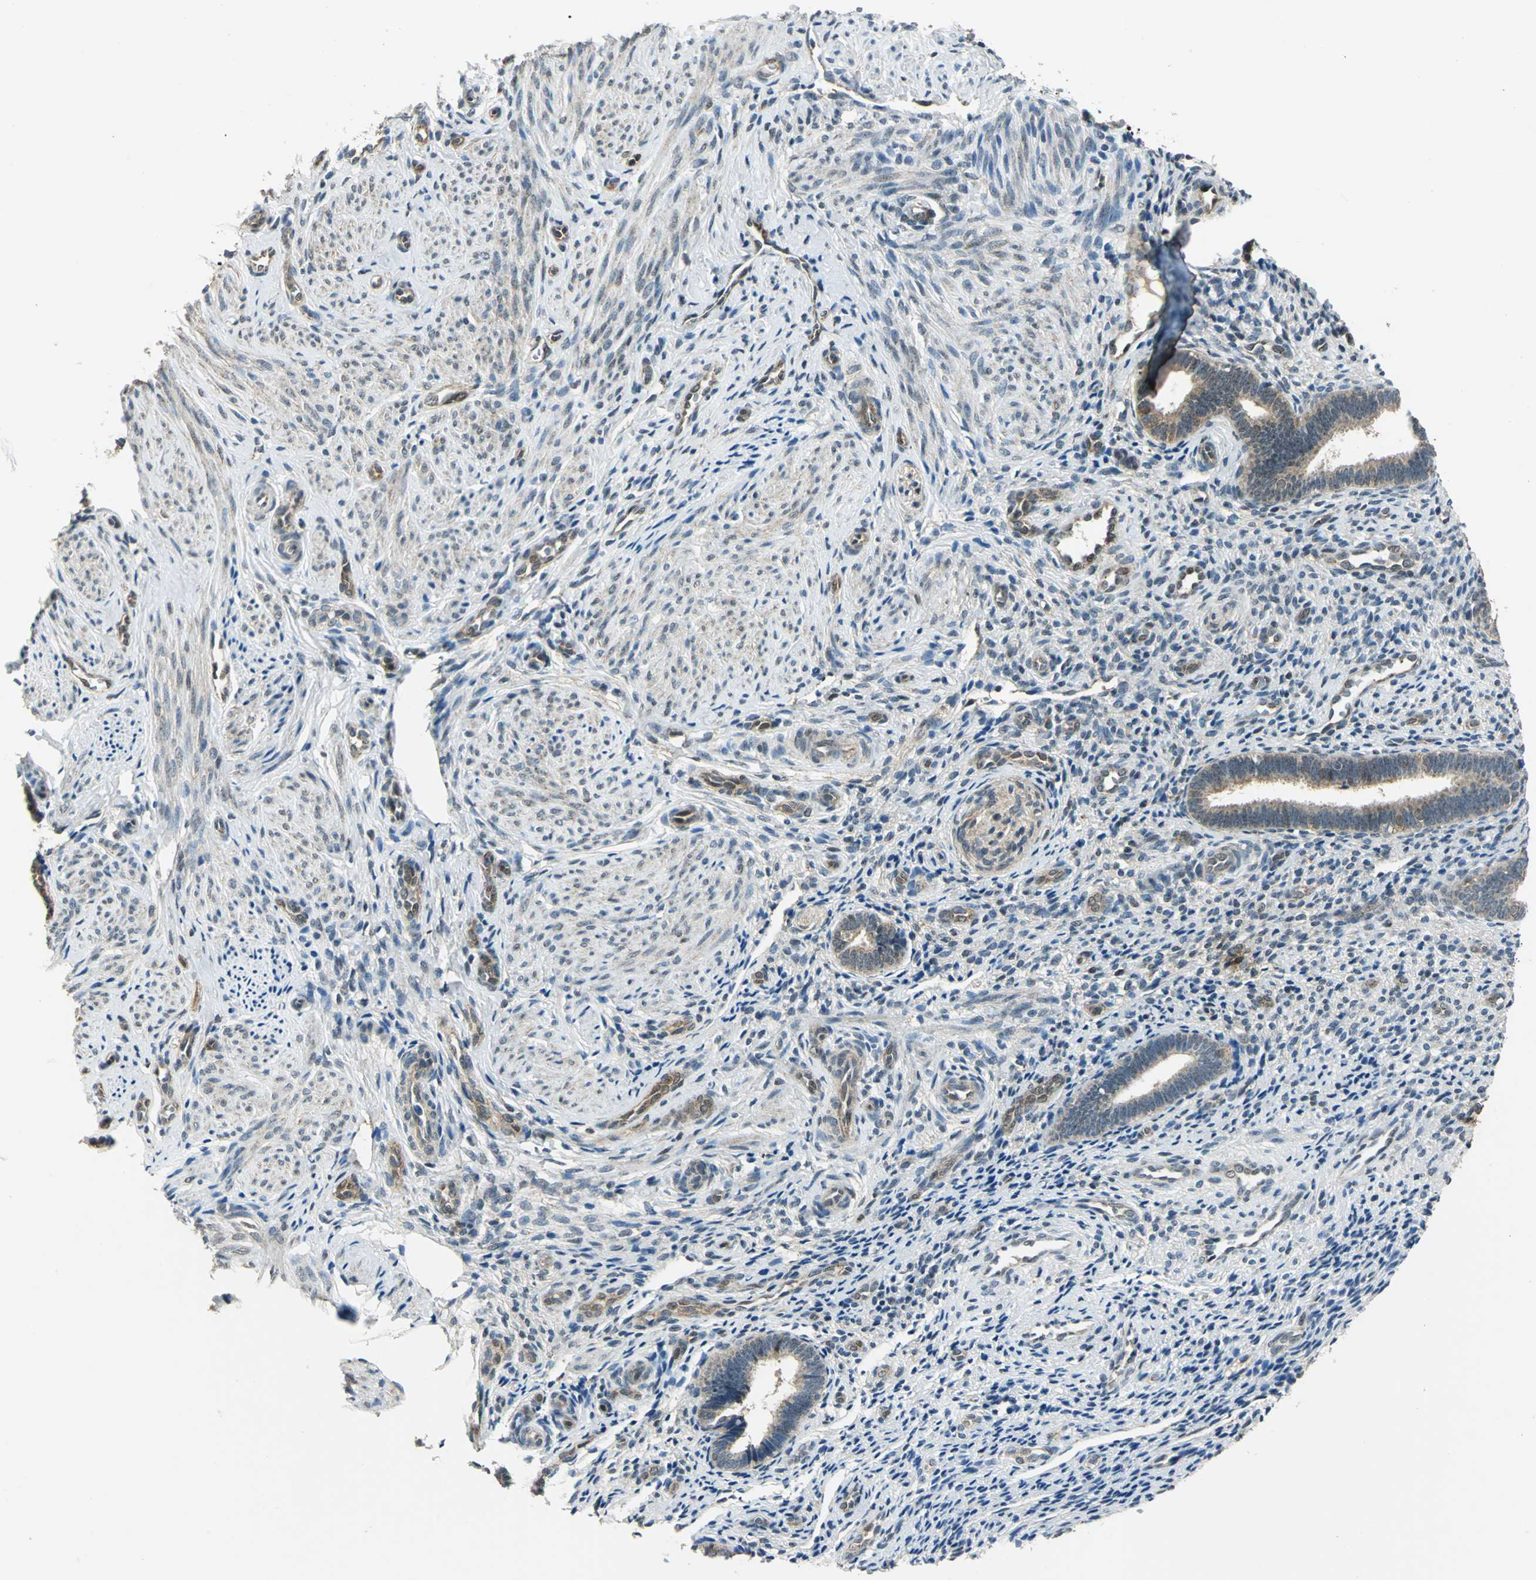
{"staining": {"intensity": "moderate", "quantity": "25%-75%", "location": "cytoplasmic/membranous,nuclear"}, "tissue": "endometrium", "cell_type": "Cells in endometrial stroma", "image_type": "normal", "snomed": [{"axis": "morphology", "description": "Normal tissue, NOS"}, {"axis": "topography", "description": "Endometrium"}], "caption": "Protein positivity by IHC displays moderate cytoplasmic/membranous,nuclear staining in approximately 25%-75% of cells in endometrial stroma in normal endometrium. The staining is performed using DAB brown chromogen to label protein expression. The nuclei are counter-stained blue using hematoxylin.", "gene": "NUDT2", "patient": {"sex": "female", "age": 27}}